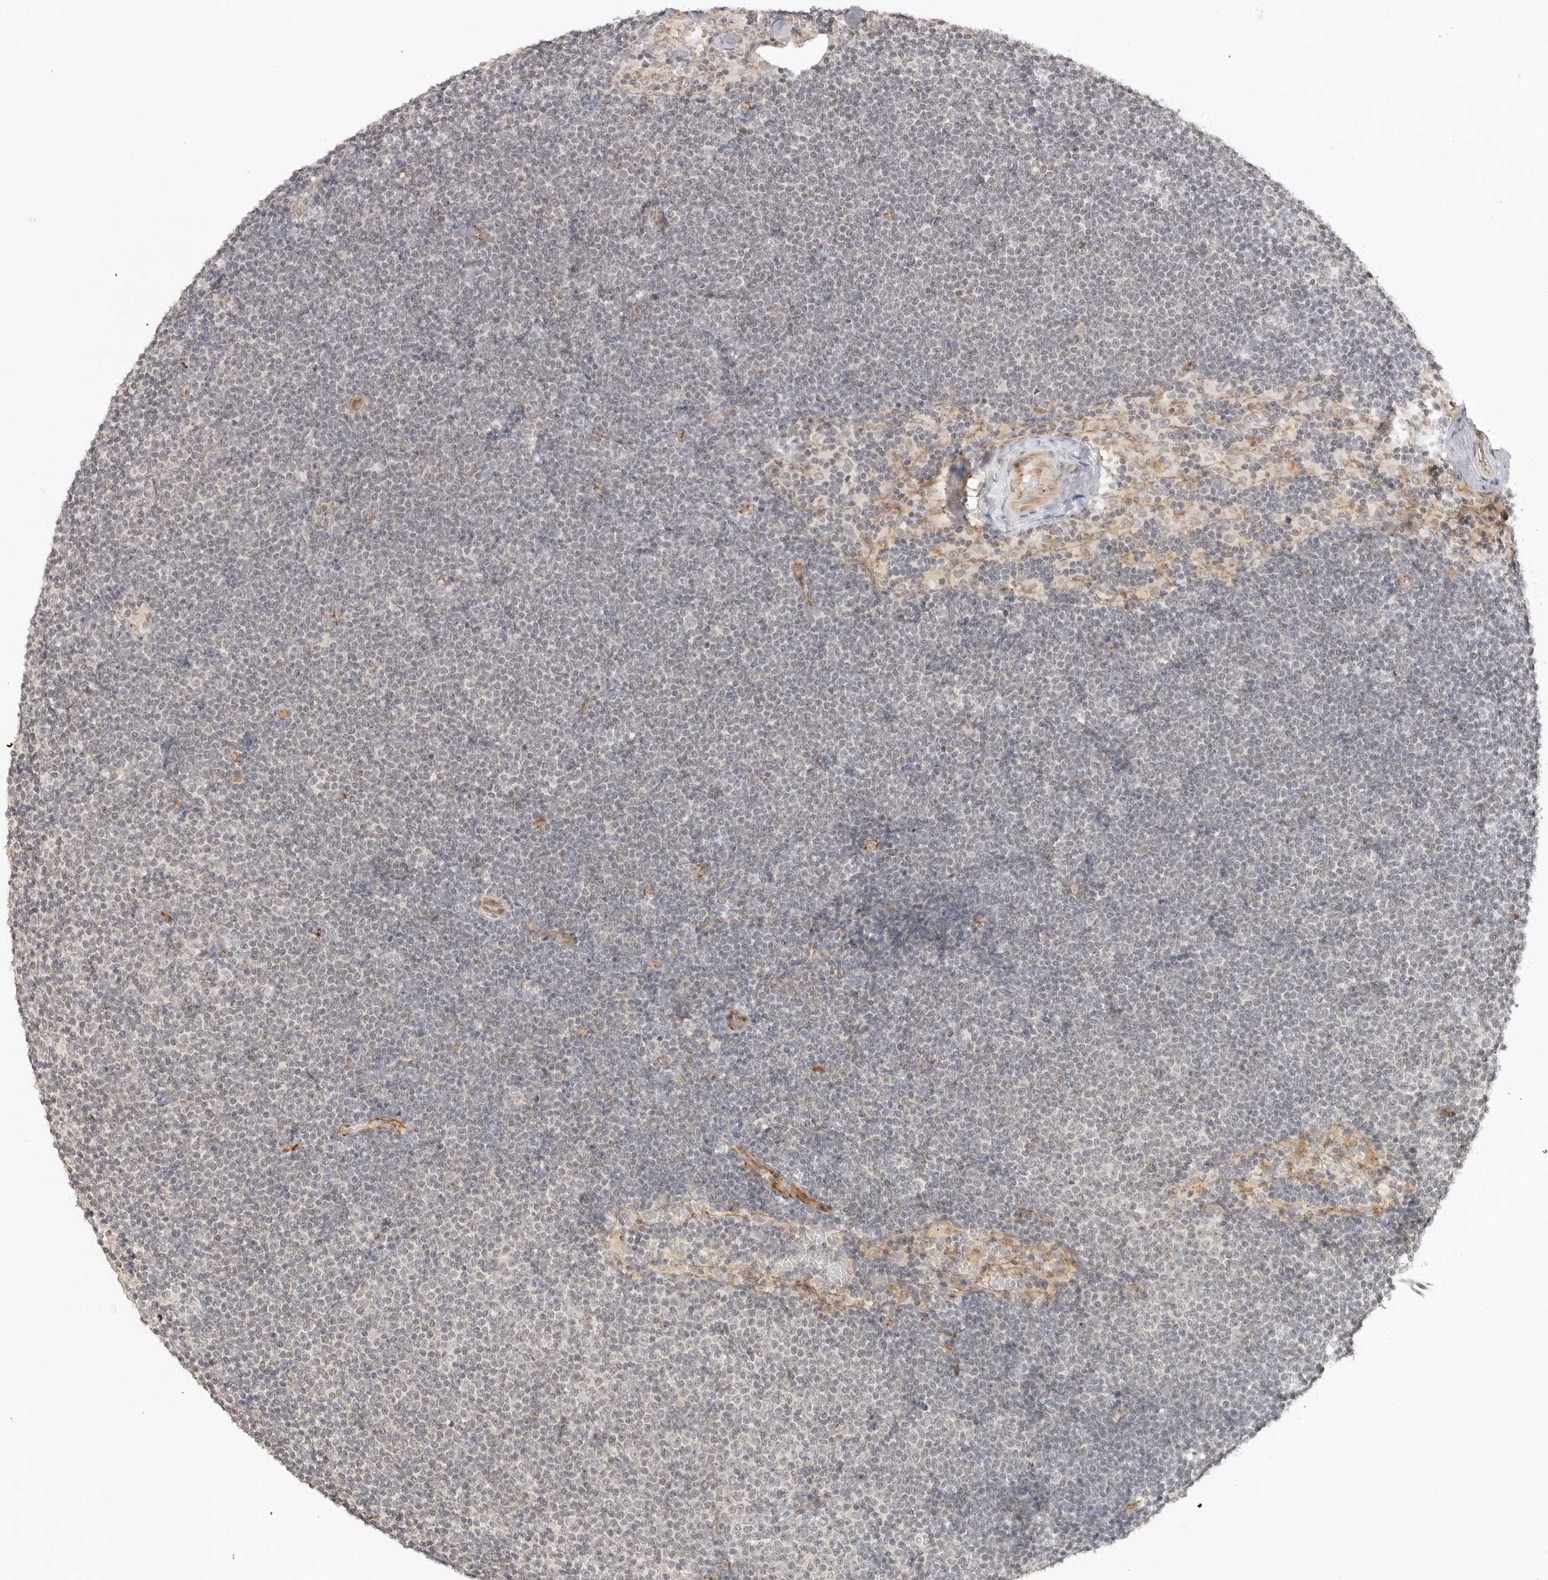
{"staining": {"intensity": "negative", "quantity": "none", "location": "none"}, "tissue": "lymphoma", "cell_type": "Tumor cells", "image_type": "cancer", "snomed": [{"axis": "morphology", "description": "Malignant lymphoma, non-Hodgkin's type, Low grade"}, {"axis": "topography", "description": "Lymph node"}], "caption": "High power microscopy histopathology image of an immunohistochemistry micrograph of lymphoma, revealing no significant positivity in tumor cells.", "gene": "TRAPPC3", "patient": {"sex": "female", "age": 53}}